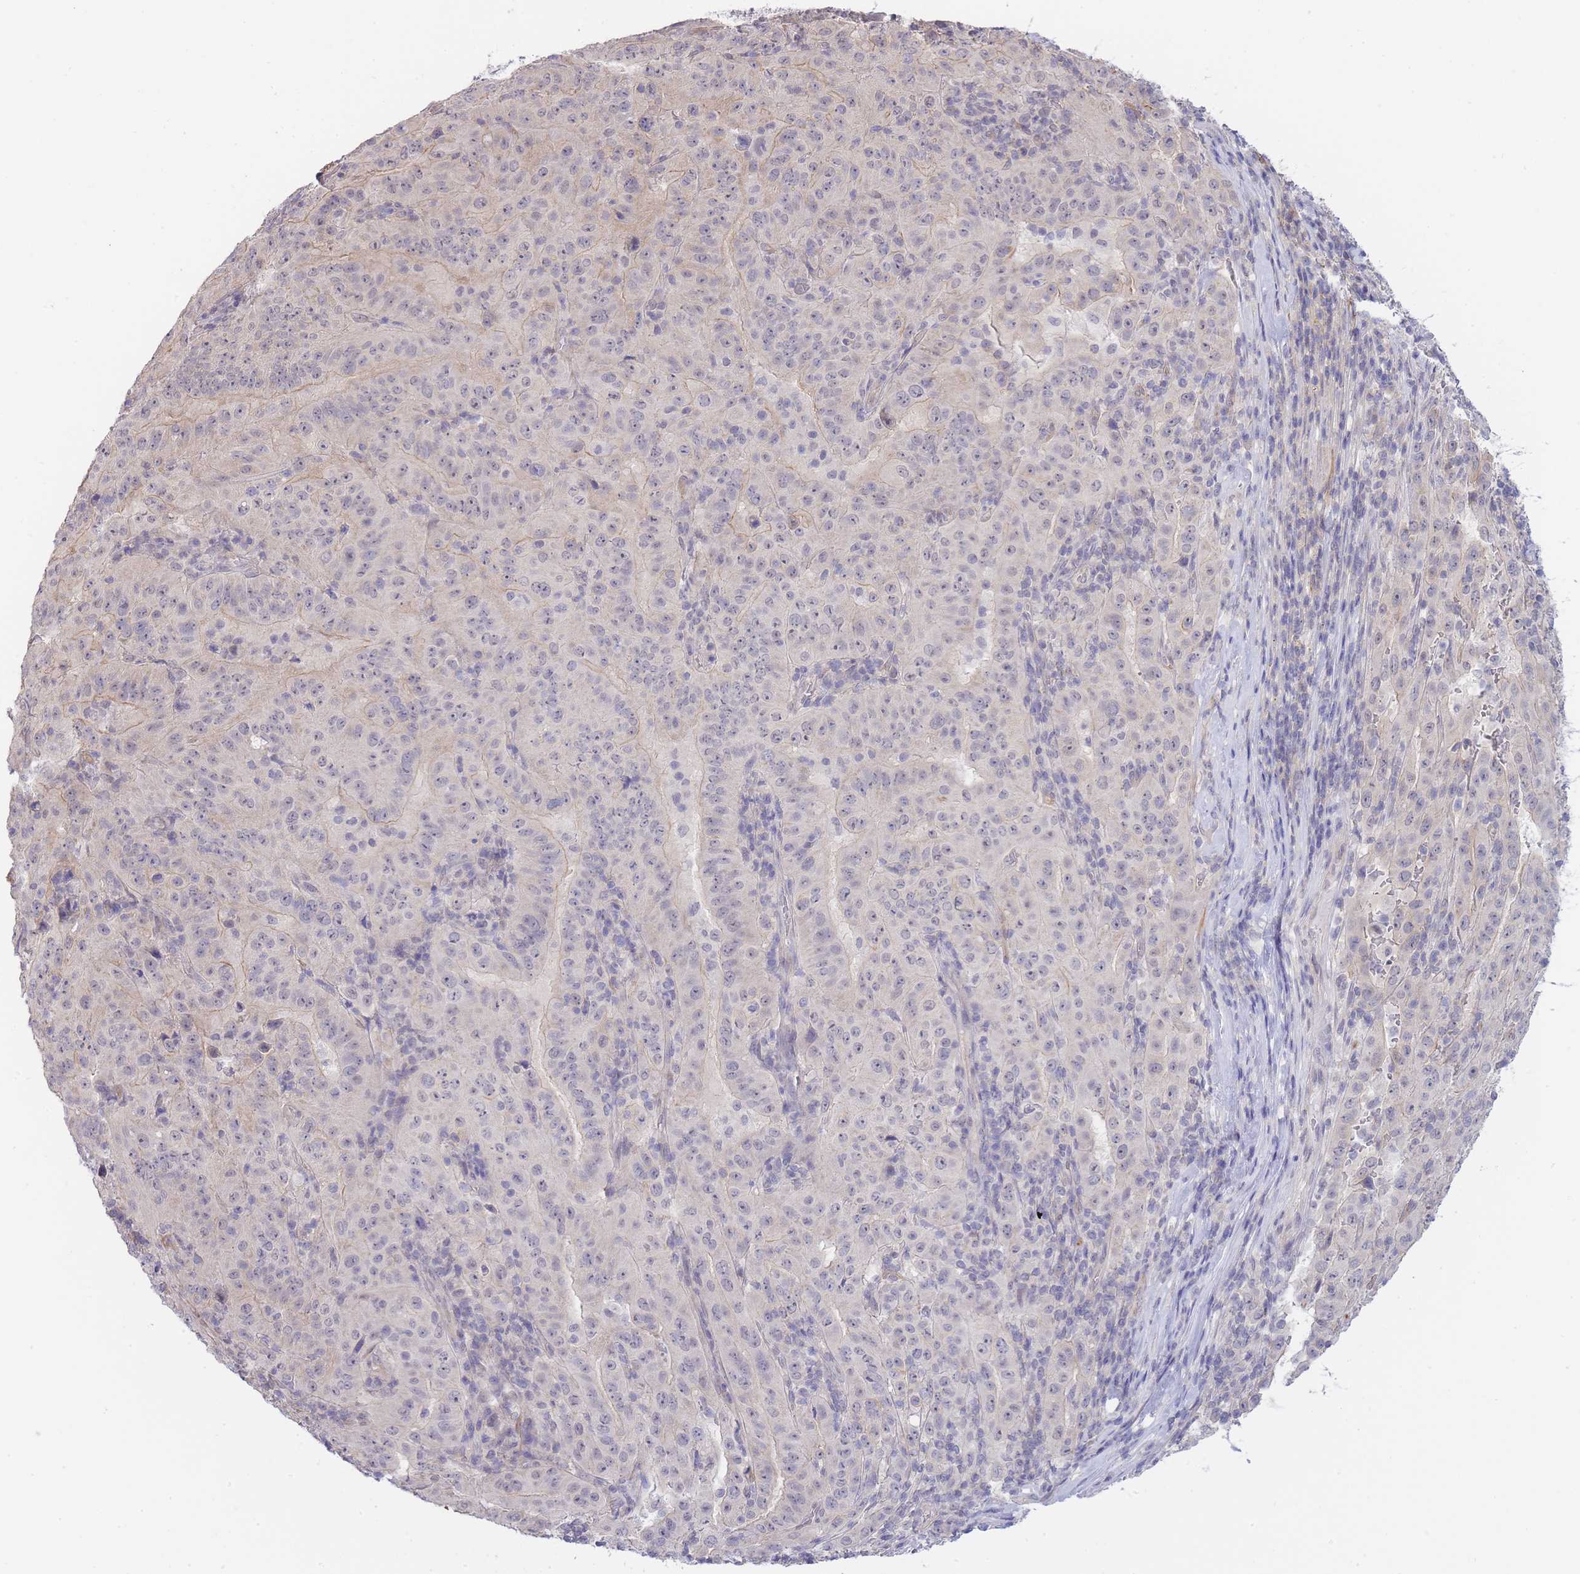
{"staining": {"intensity": "negative", "quantity": "none", "location": "none"}, "tissue": "pancreatic cancer", "cell_type": "Tumor cells", "image_type": "cancer", "snomed": [{"axis": "morphology", "description": "Adenocarcinoma, NOS"}, {"axis": "topography", "description": "Pancreas"}], "caption": "The image displays no staining of tumor cells in pancreatic cancer.", "gene": "C19orf25", "patient": {"sex": "male", "age": 63}}